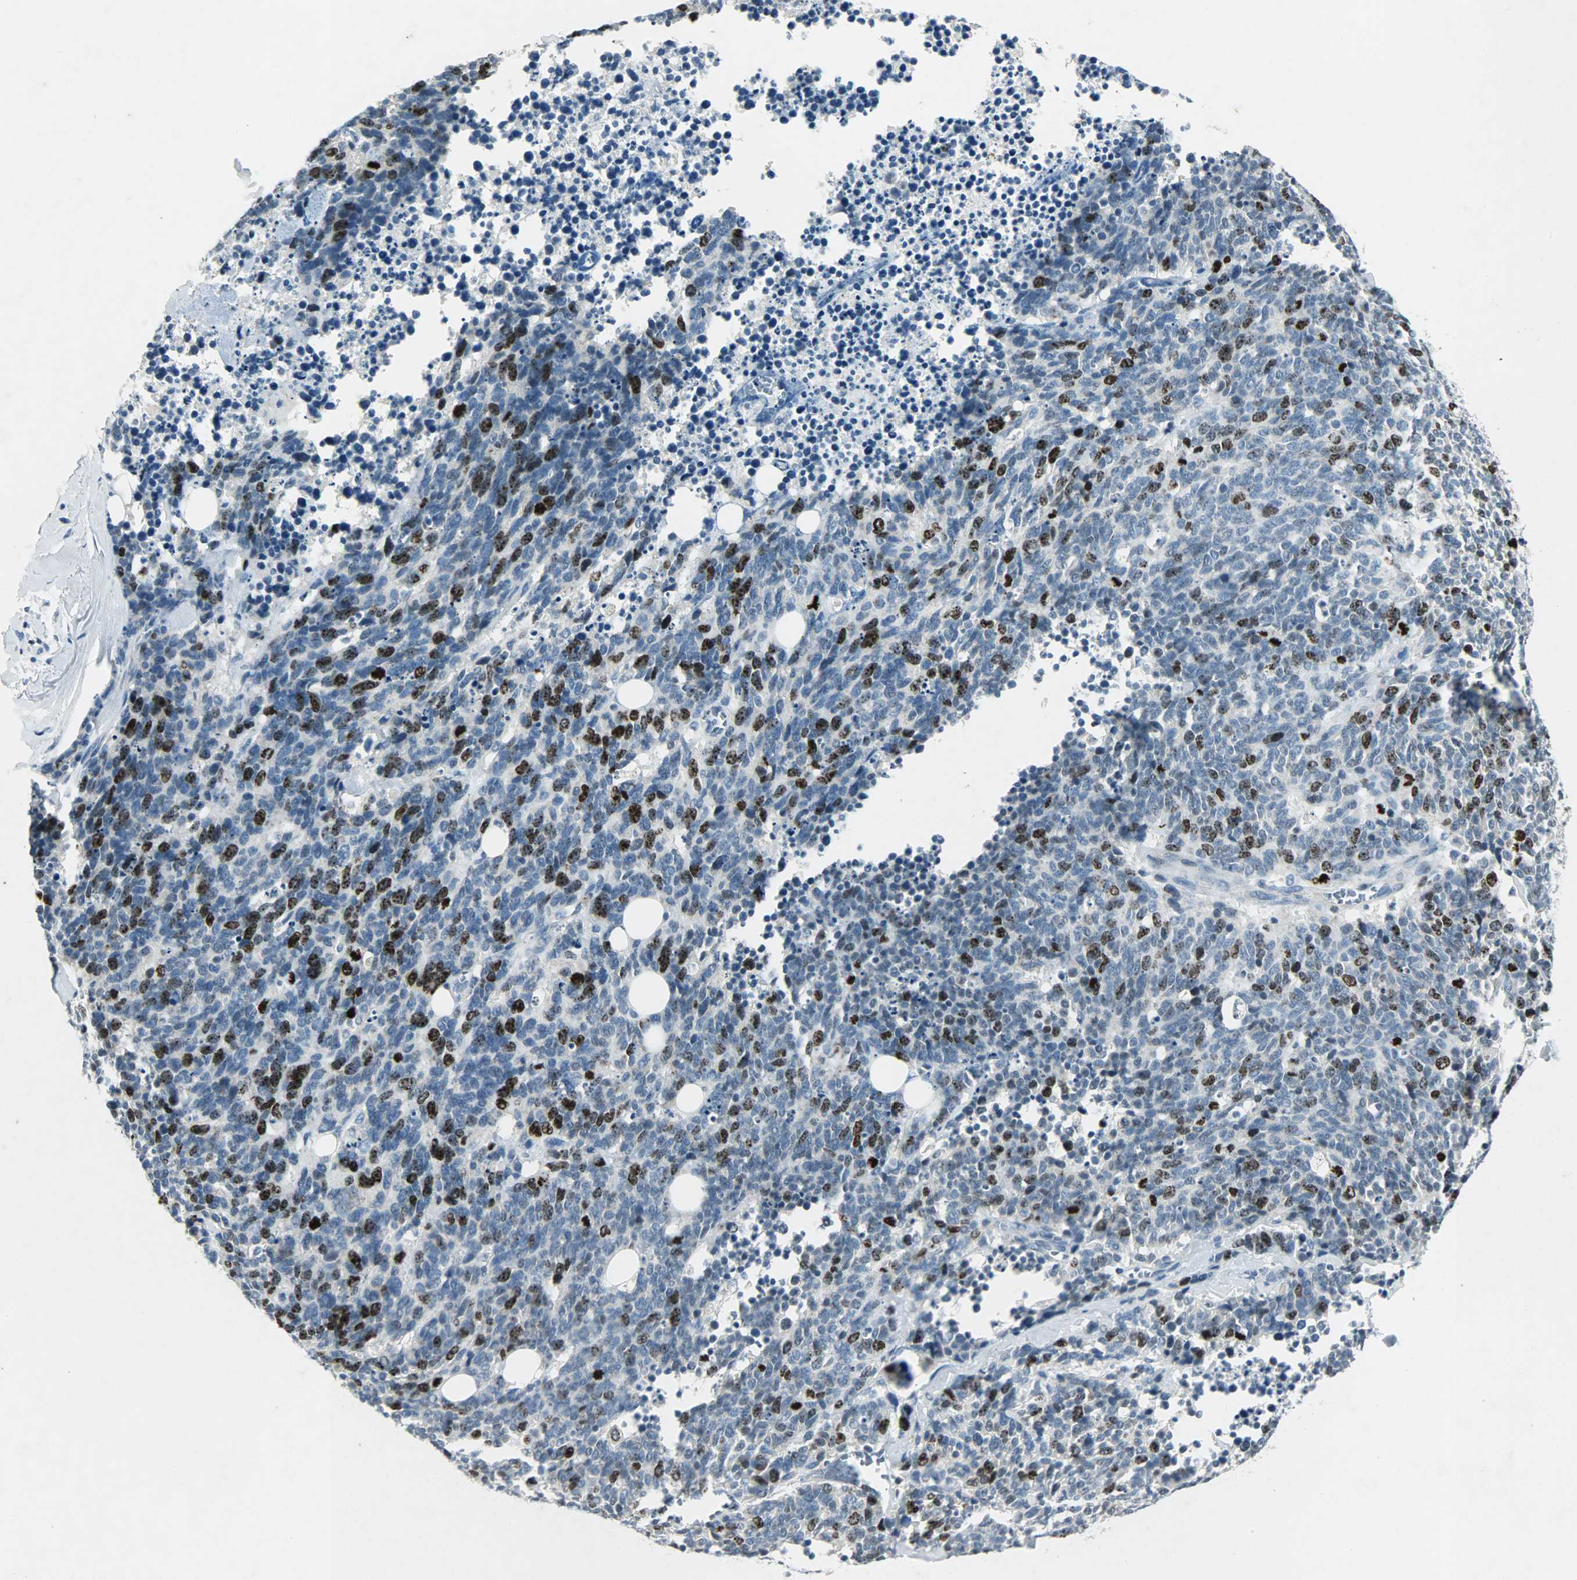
{"staining": {"intensity": "strong", "quantity": "25%-75%", "location": "nuclear"}, "tissue": "lung cancer", "cell_type": "Tumor cells", "image_type": "cancer", "snomed": [{"axis": "morphology", "description": "Neoplasm, malignant, NOS"}, {"axis": "topography", "description": "Lung"}], "caption": "Tumor cells show strong nuclear staining in approximately 25%-75% of cells in lung cancer (malignant neoplasm). Using DAB (brown) and hematoxylin (blue) stains, captured at high magnification using brightfield microscopy.", "gene": "AURKB", "patient": {"sex": "female", "age": 58}}